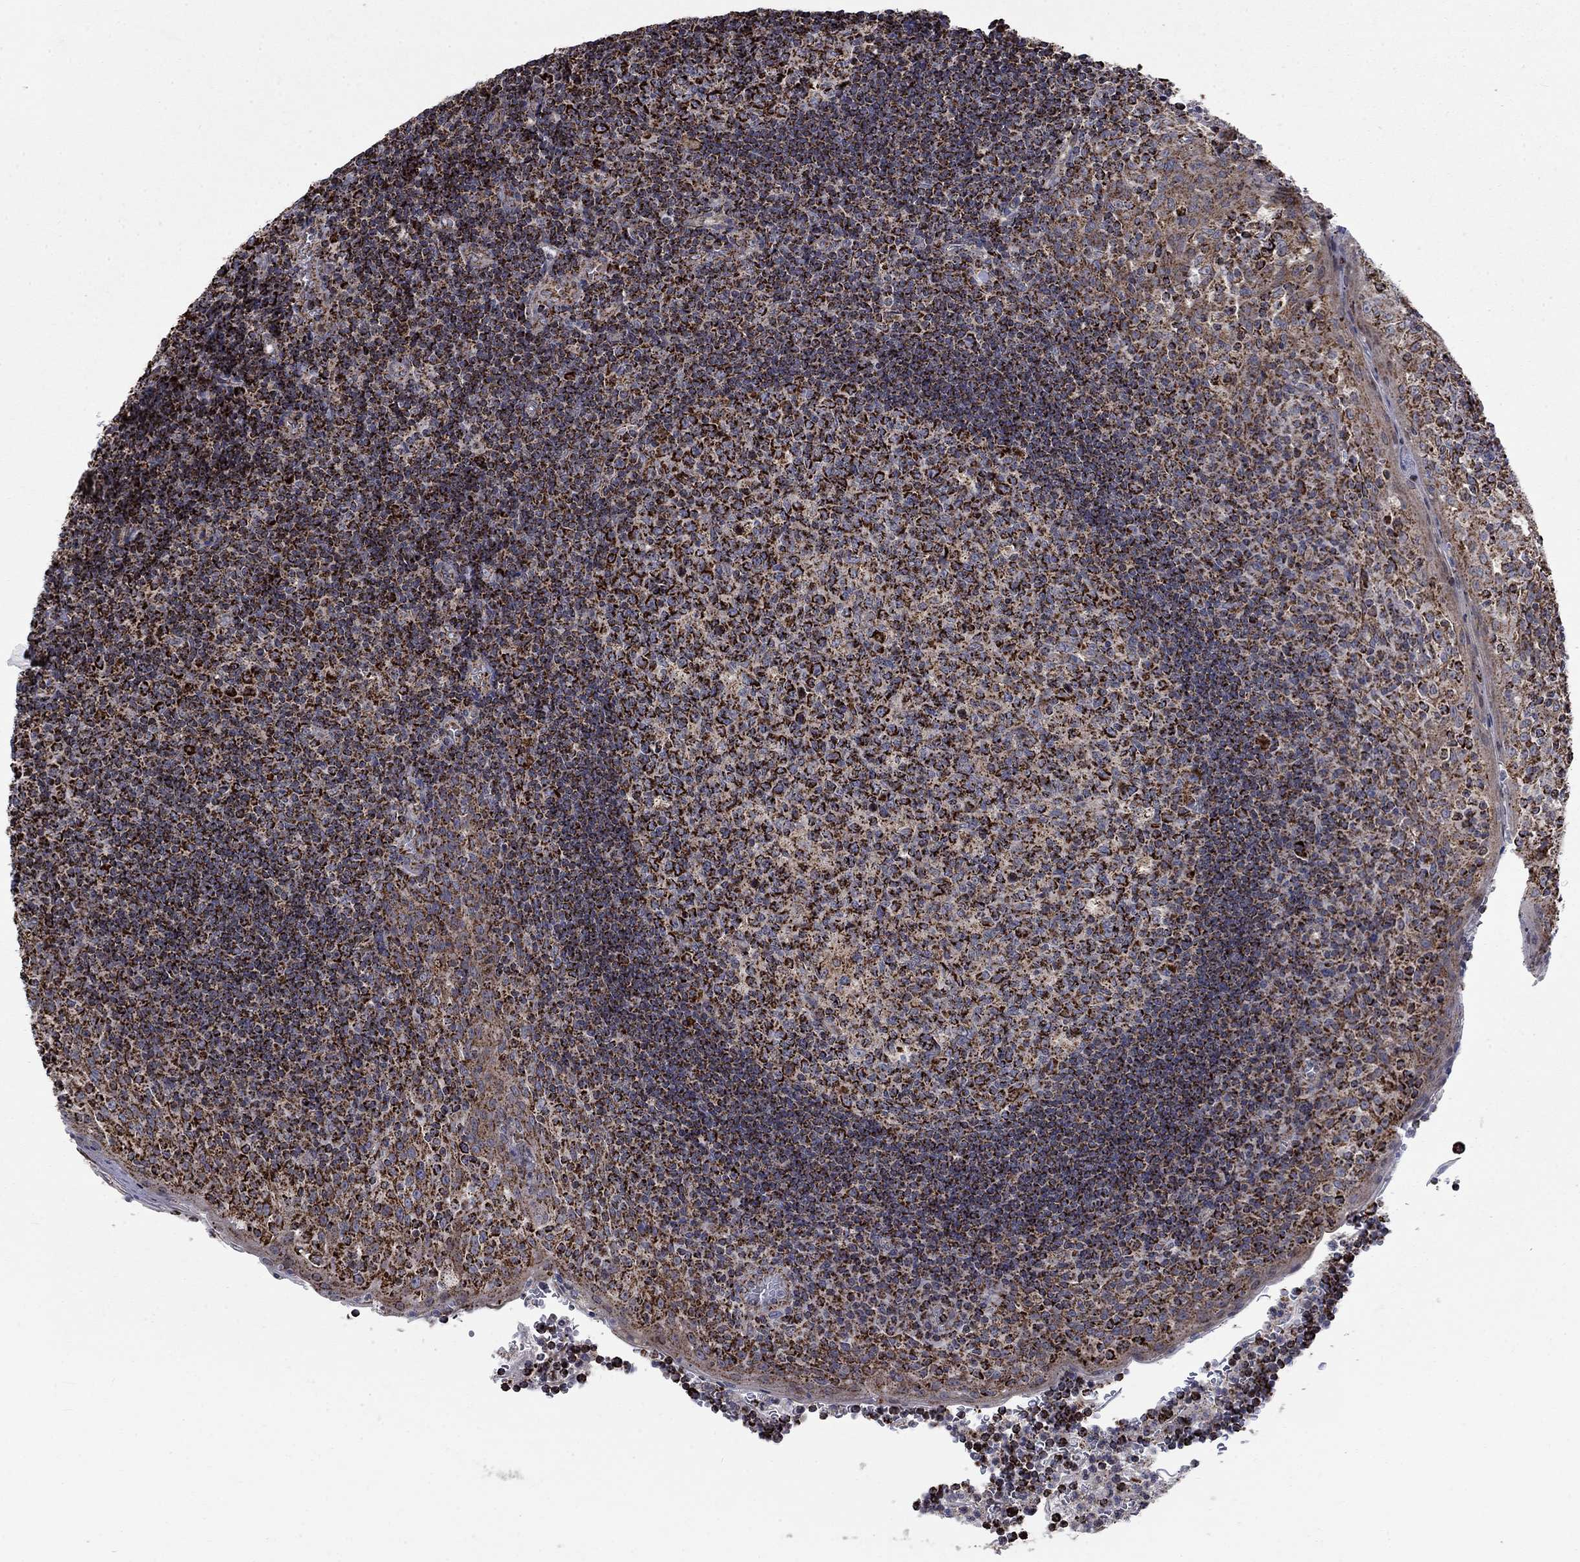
{"staining": {"intensity": "strong", "quantity": ">75%", "location": "cytoplasmic/membranous"}, "tissue": "tonsil", "cell_type": "Germinal center cells", "image_type": "normal", "snomed": [{"axis": "morphology", "description": "Normal tissue, NOS"}, {"axis": "topography", "description": "Tonsil"}], "caption": "A micrograph showing strong cytoplasmic/membranous expression in approximately >75% of germinal center cells in unremarkable tonsil, as visualized by brown immunohistochemical staining.", "gene": "MOAP1", "patient": {"sex": "female", "age": 13}}